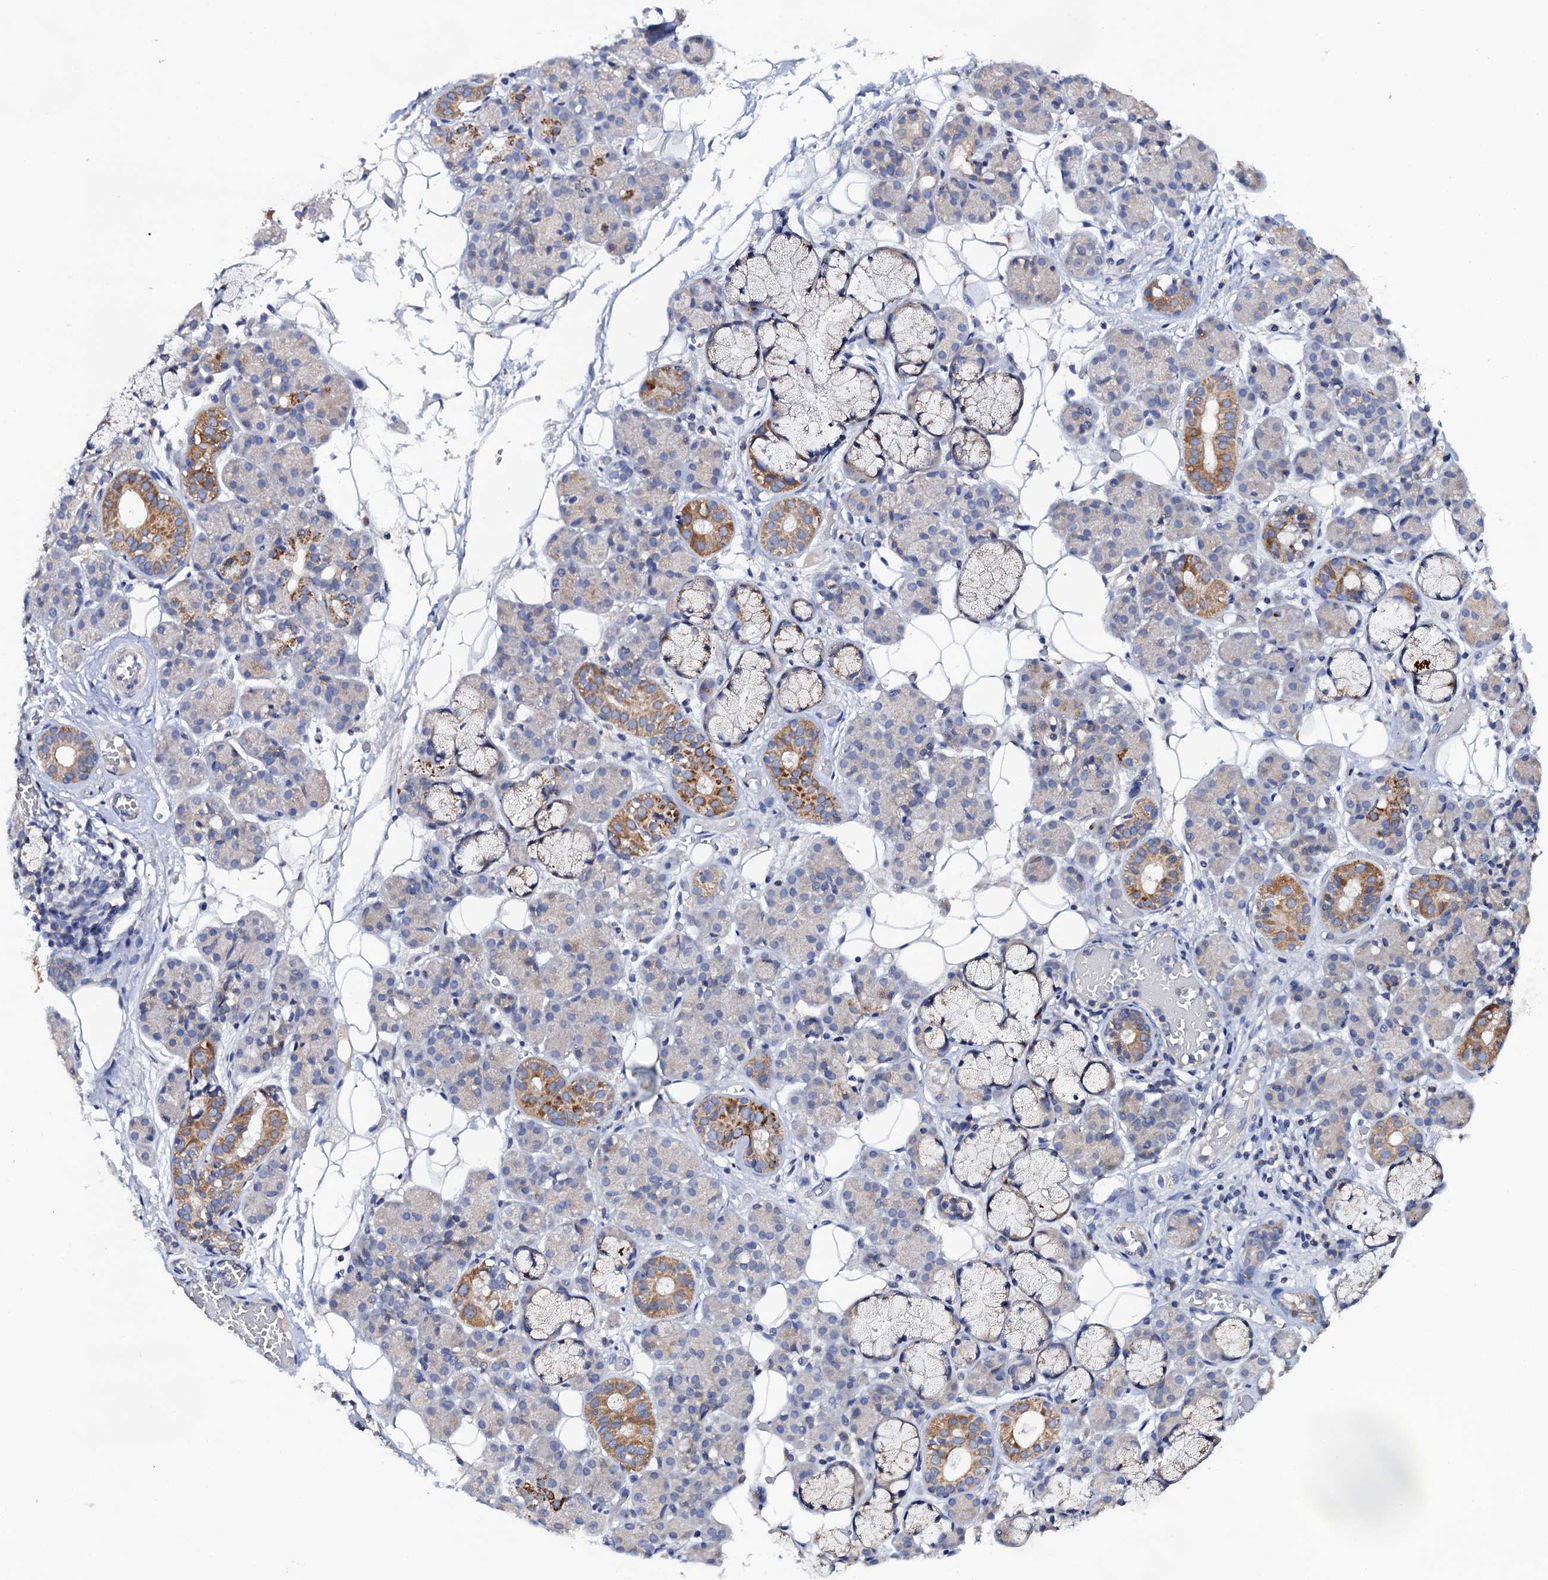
{"staining": {"intensity": "moderate", "quantity": "<25%", "location": "cytoplasmic/membranous"}, "tissue": "salivary gland", "cell_type": "Glandular cells", "image_type": "normal", "snomed": [{"axis": "morphology", "description": "Normal tissue, NOS"}, {"axis": "topography", "description": "Salivary gland"}], "caption": "This is a histology image of IHC staining of benign salivary gland, which shows moderate staining in the cytoplasmic/membranous of glandular cells.", "gene": "MRPL48", "patient": {"sex": "male", "age": 63}}